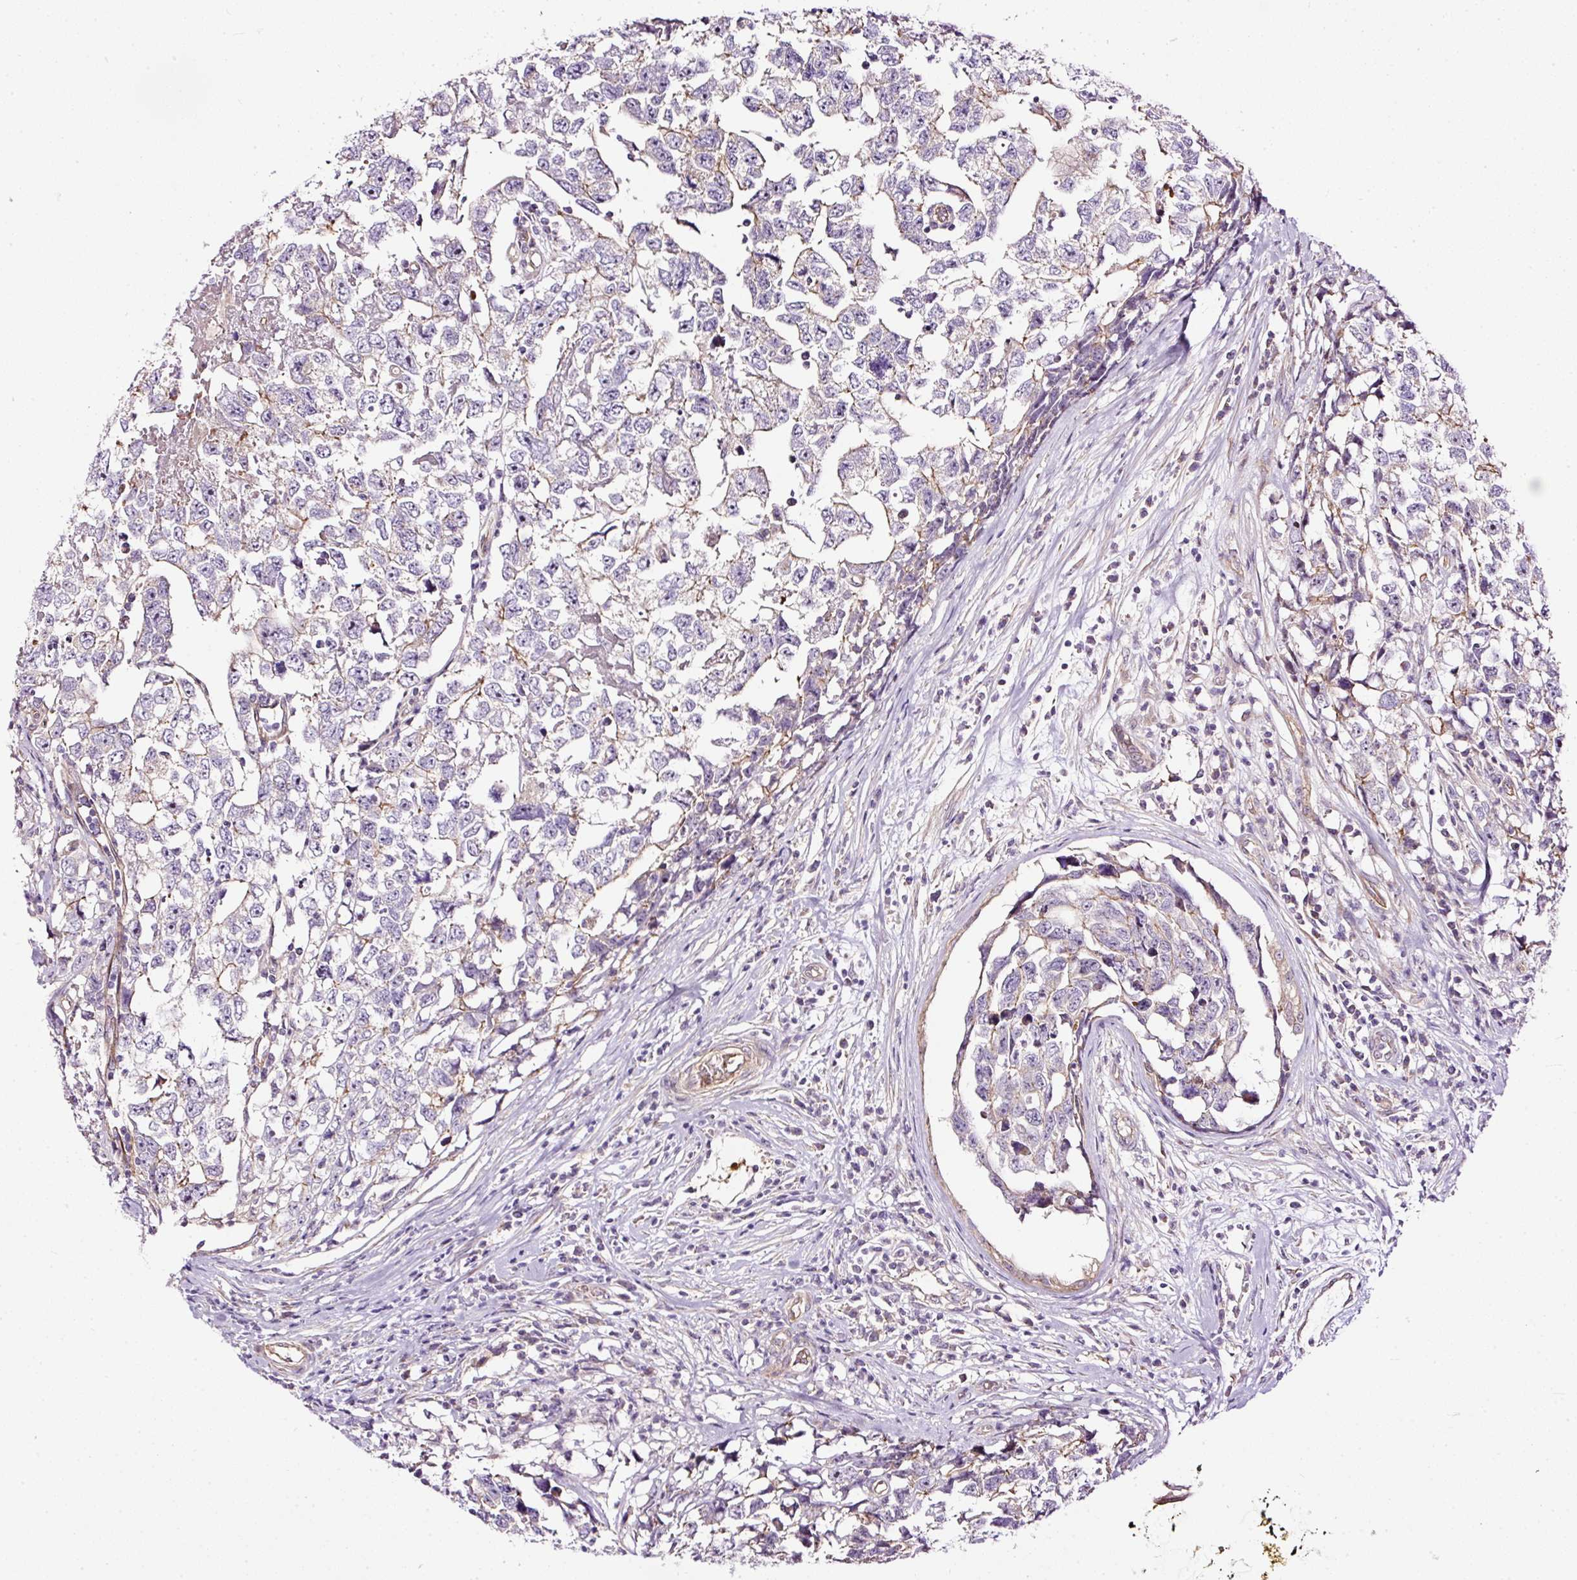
{"staining": {"intensity": "weak", "quantity": "<25%", "location": "cytoplasmic/membranous"}, "tissue": "testis cancer", "cell_type": "Tumor cells", "image_type": "cancer", "snomed": [{"axis": "morphology", "description": "Carcinoma, Embryonal, NOS"}, {"axis": "topography", "description": "Testis"}], "caption": "This is a micrograph of IHC staining of testis cancer, which shows no staining in tumor cells.", "gene": "USHBP1", "patient": {"sex": "male", "age": 22}}